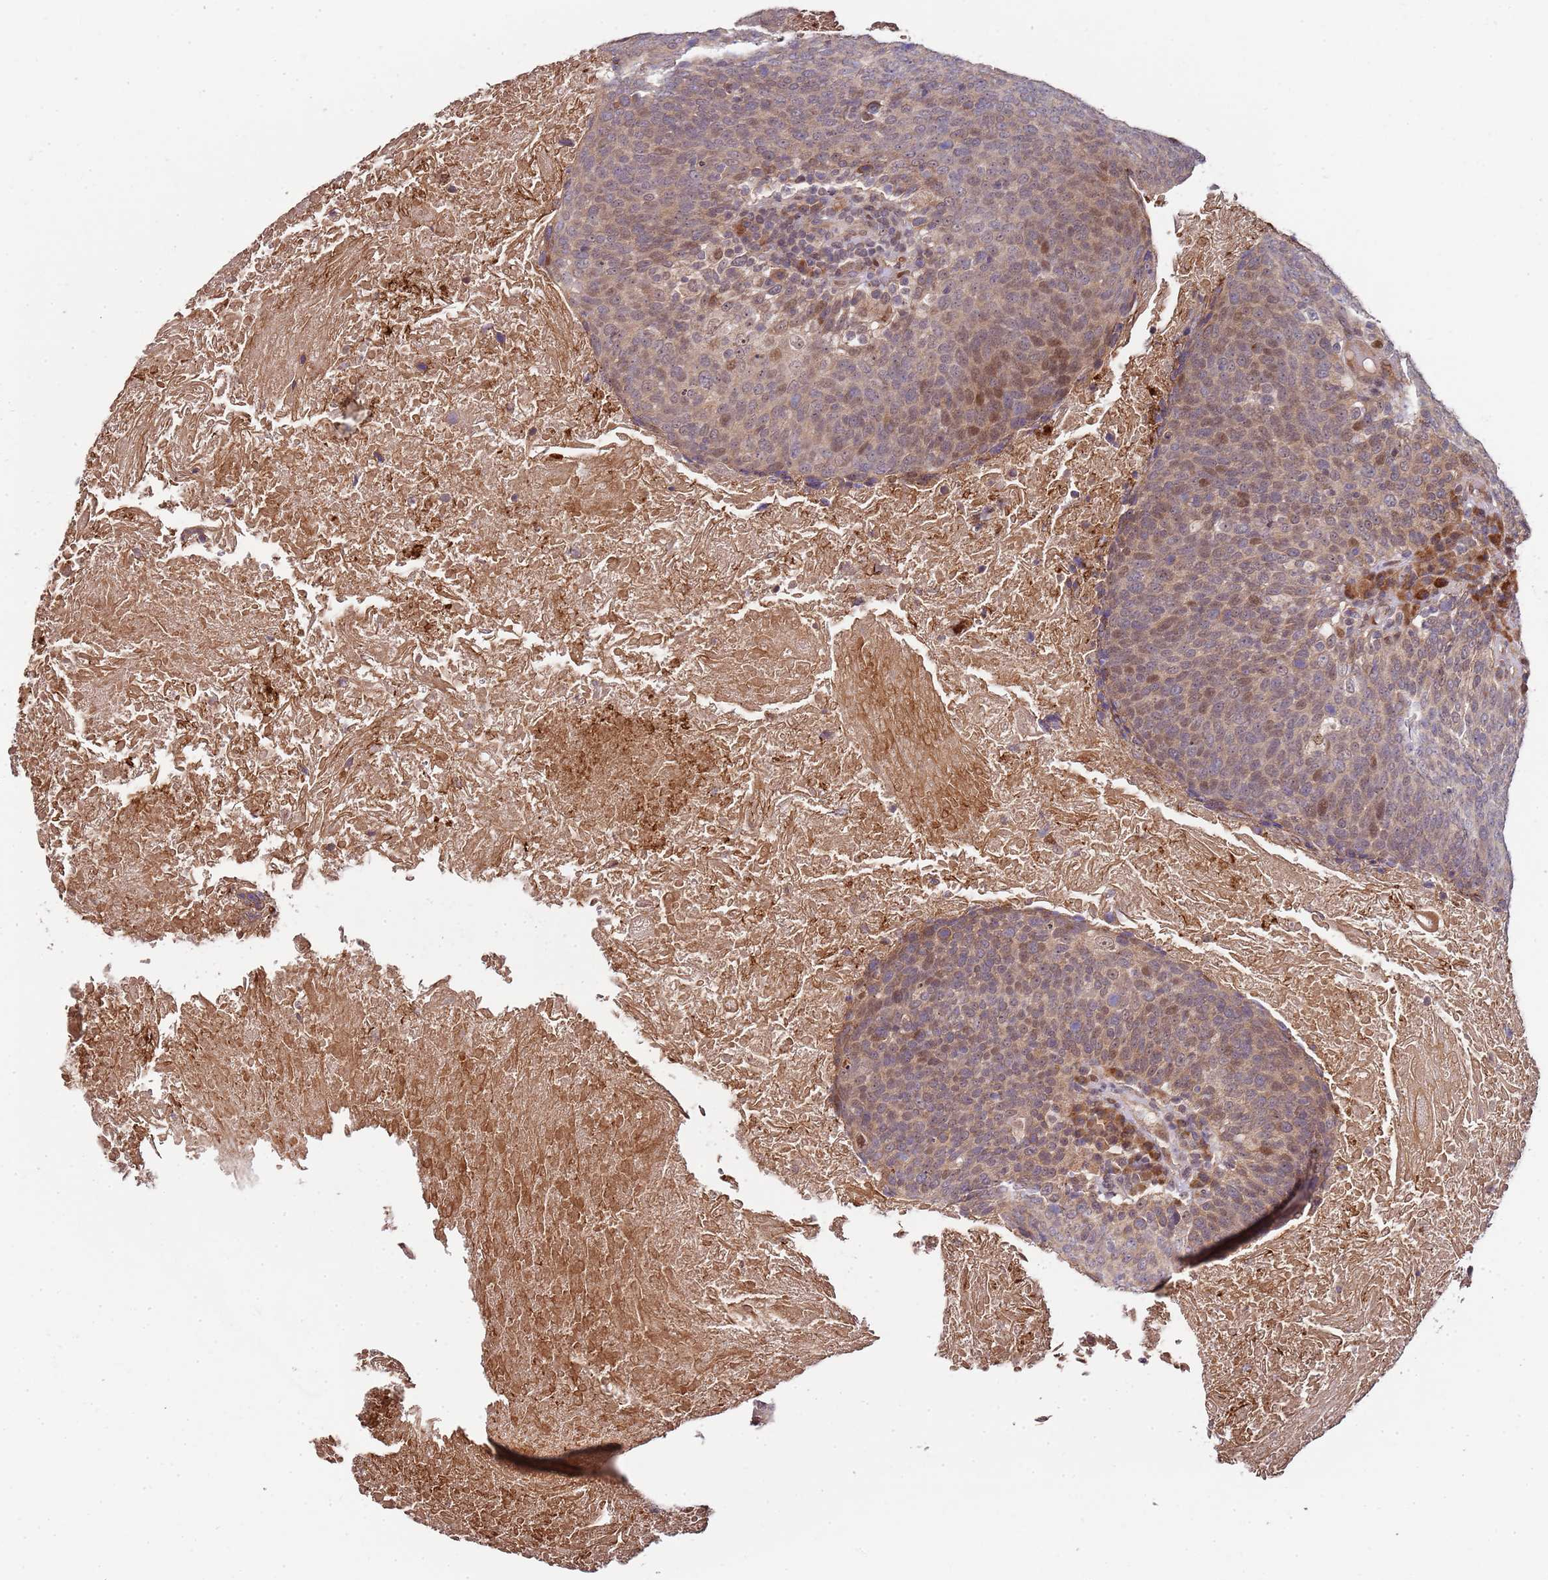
{"staining": {"intensity": "moderate", "quantity": "<25%", "location": "nuclear"}, "tissue": "head and neck cancer", "cell_type": "Tumor cells", "image_type": "cancer", "snomed": [{"axis": "morphology", "description": "Squamous cell carcinoma, NOS"}, {"axis": "morphology", "description": "Squamous cell carcinoma, metastatic, NOS"}, {"axis": "topography", "description": "Lymph node"}, {"axis": "topography", "description": "Head-Neck"}], "caption": "Immunohistochemistry histopathology image of neoplastic tissue: head and neck cancer (squamous cell carcinoma) stained using IHC shows low levels of moderate protein expression localized specifically in the nuclear of tumor cells, appearing as a nuclear brown color.", "gene": "EDC3", "patient": {"sex": "male", "age": 62}}